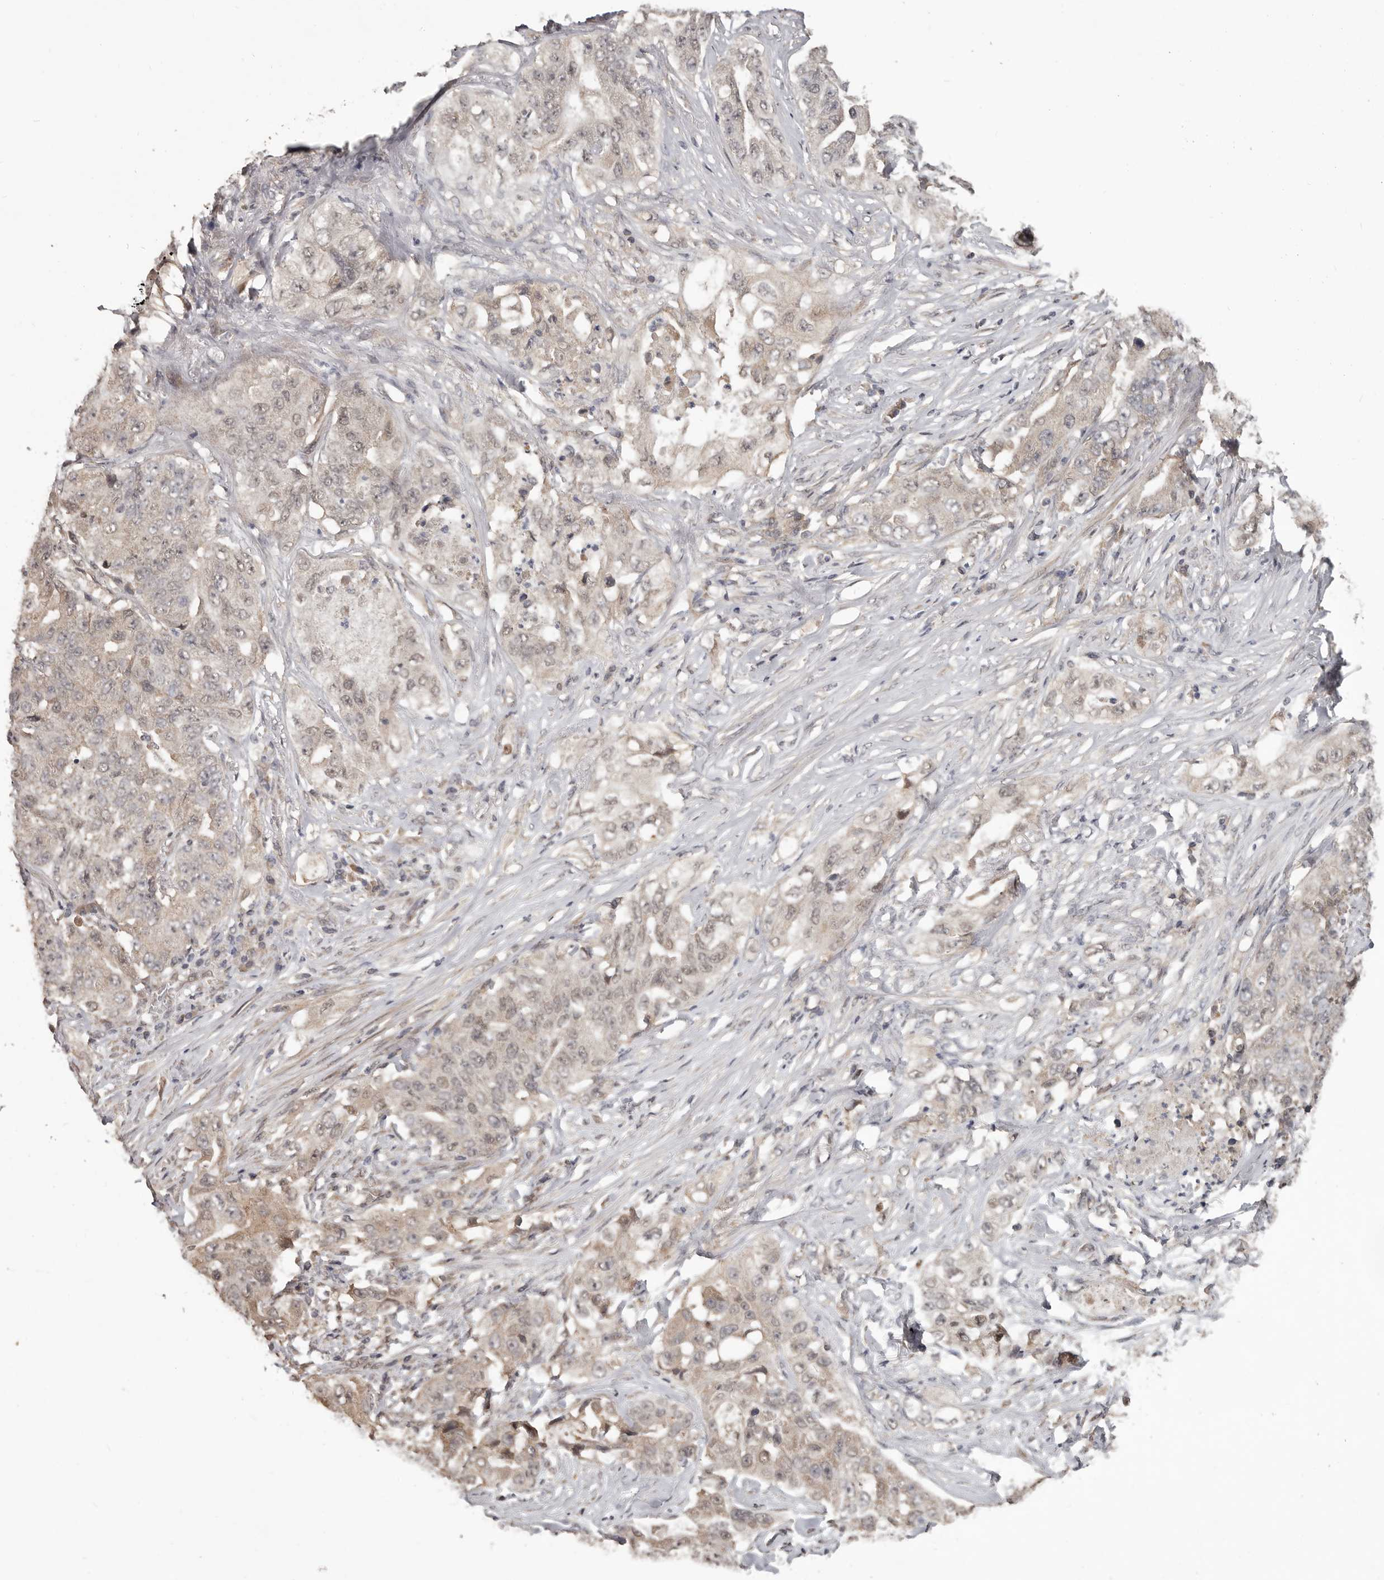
{"staining": {"intensity": "weak", "quantity": ">75%", "location": "cytoplasmic/membranous,nuclear"}, "tissue": "lung cancer", "cell_type": "Tumor cells", "image_type": "cancer", "snomed": [{"axis": "morphology", "description": "Adenocarcinoma, NOS"}, {"axis": "topography", "description": "Lung"}], "caption": "High-magnification brightfield microscopy of lung cancer (adenocarcinoma) stained with DAB (3,3'-diaminobenzidine) (brown) and counterstained with hematoxylin (blue). tumor cells exhibit weak cytoplasmic/membranous and nuclear positivity is appreciated in about>75% of cells. (DAB = brown stain, brightfield microscopy at high magnification).", "gene": "ZFP14", "patient": {"sex": "female", "age": 51}}